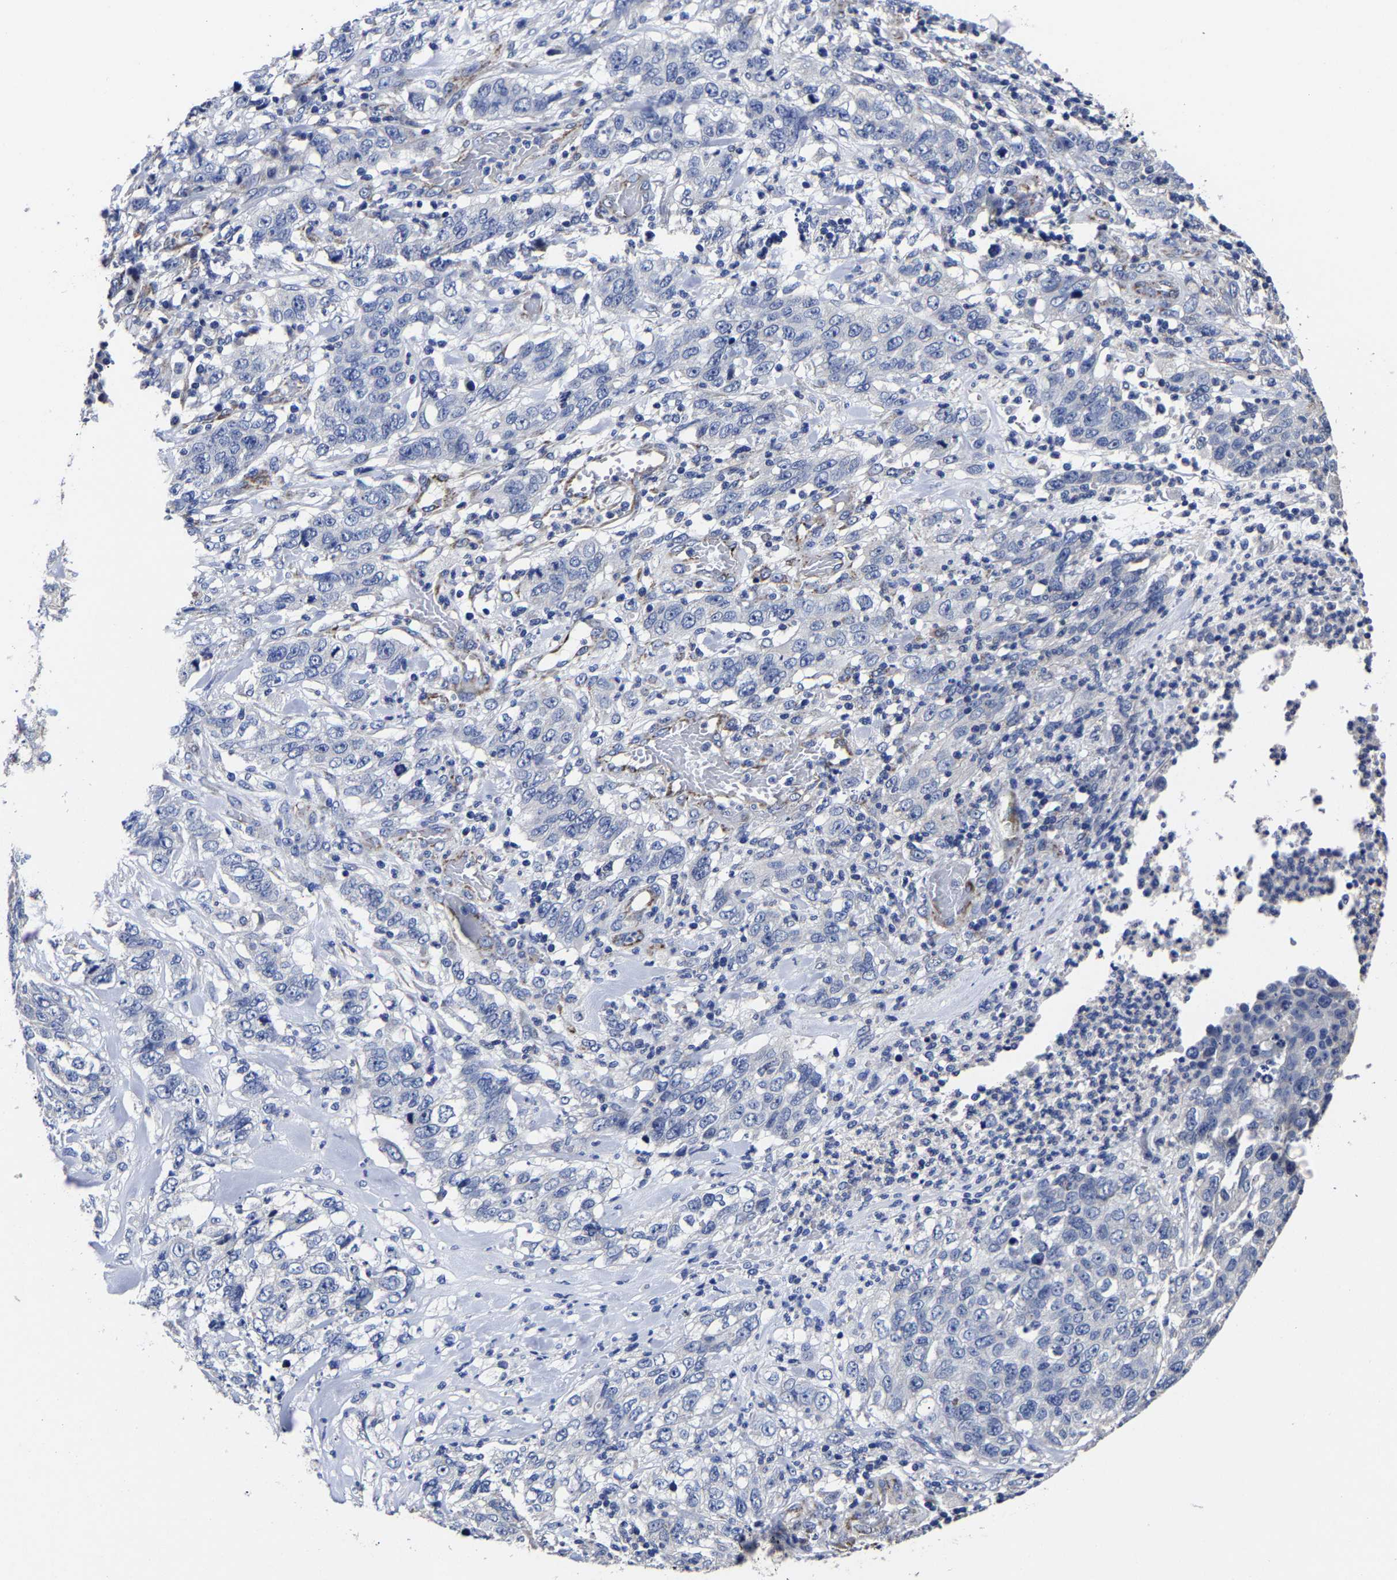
{"staining": {"intensity": "negative", "quantity": "none", "location": "none"}, "tissue": "stomach cancer", "cell_type": "Tumor cells", "image_type": "cancer", "snomed": [{"axis": "morphology", "description": "Adenocarcinoma, NOS"}, {"axis": "topography", "description": "Stomach"}], "caption": "Stomach cancer (adenocarcinoma) stained for a protein using immunohistochemistry displays no positivity tumor cells.", "gene": "AASS", "patient": {"sex": "male", "age": 48}}